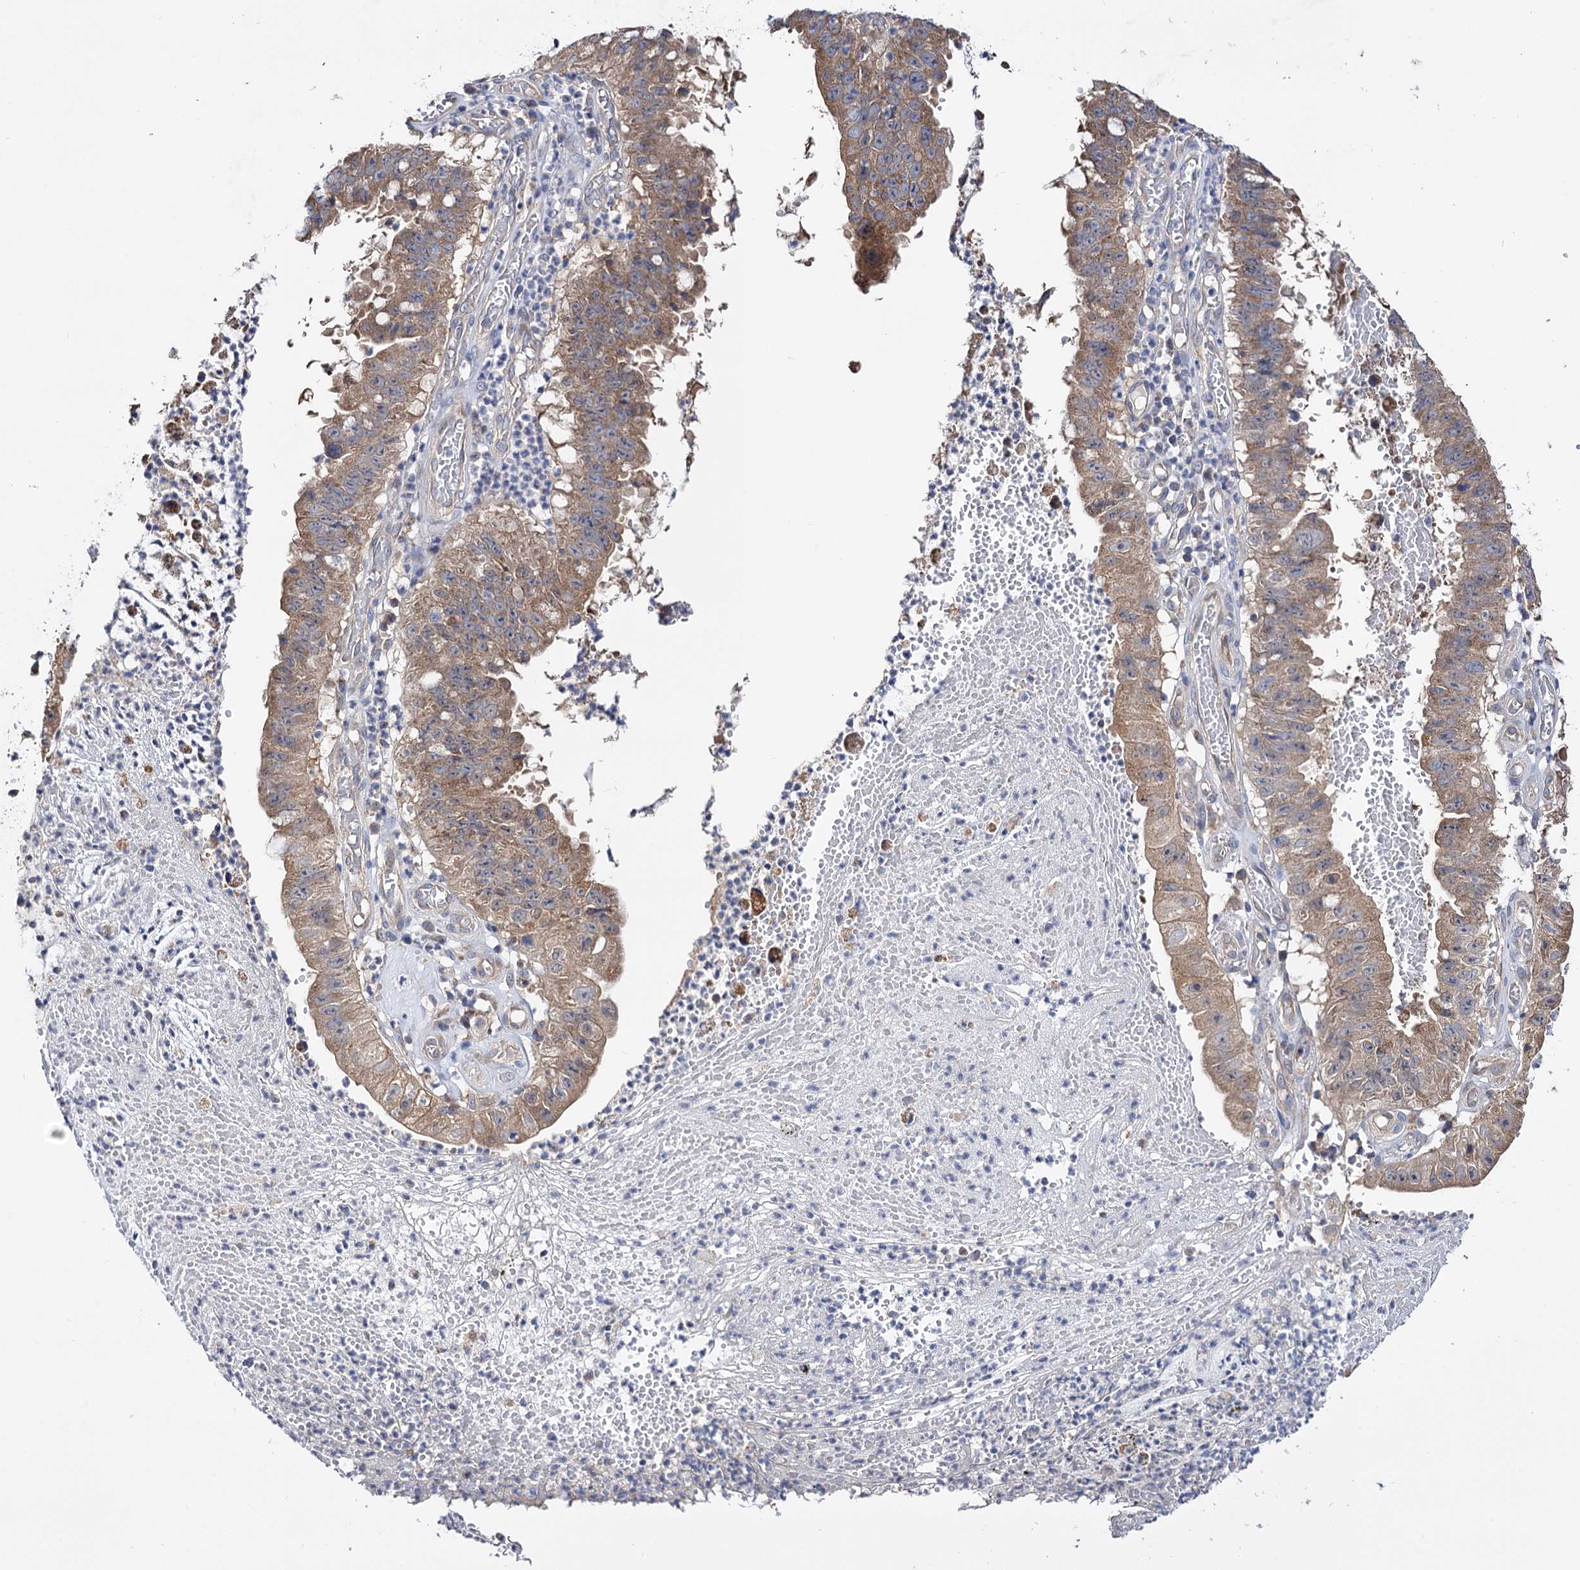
{"staining": {"intensity": "moderate", "quantity": ">75%", "location": "cytoplasmic/membranous"}, "tissue": "stomach cancer", "cell_type": "Tumor cells", "image_type": "cancer", "snomed": [{"axis": "morphology", "description": "Adenocarcinoma, NOS"}, {"axis": "topography", "description": "Stomach"}], "caption": "Stomach adenocarcinoma stained for a protein shows moderate cytoplasmic/membranous positivity in tumor cells.", "gene": "IDI1", "patient": {"sex": "male", "age": 59}}